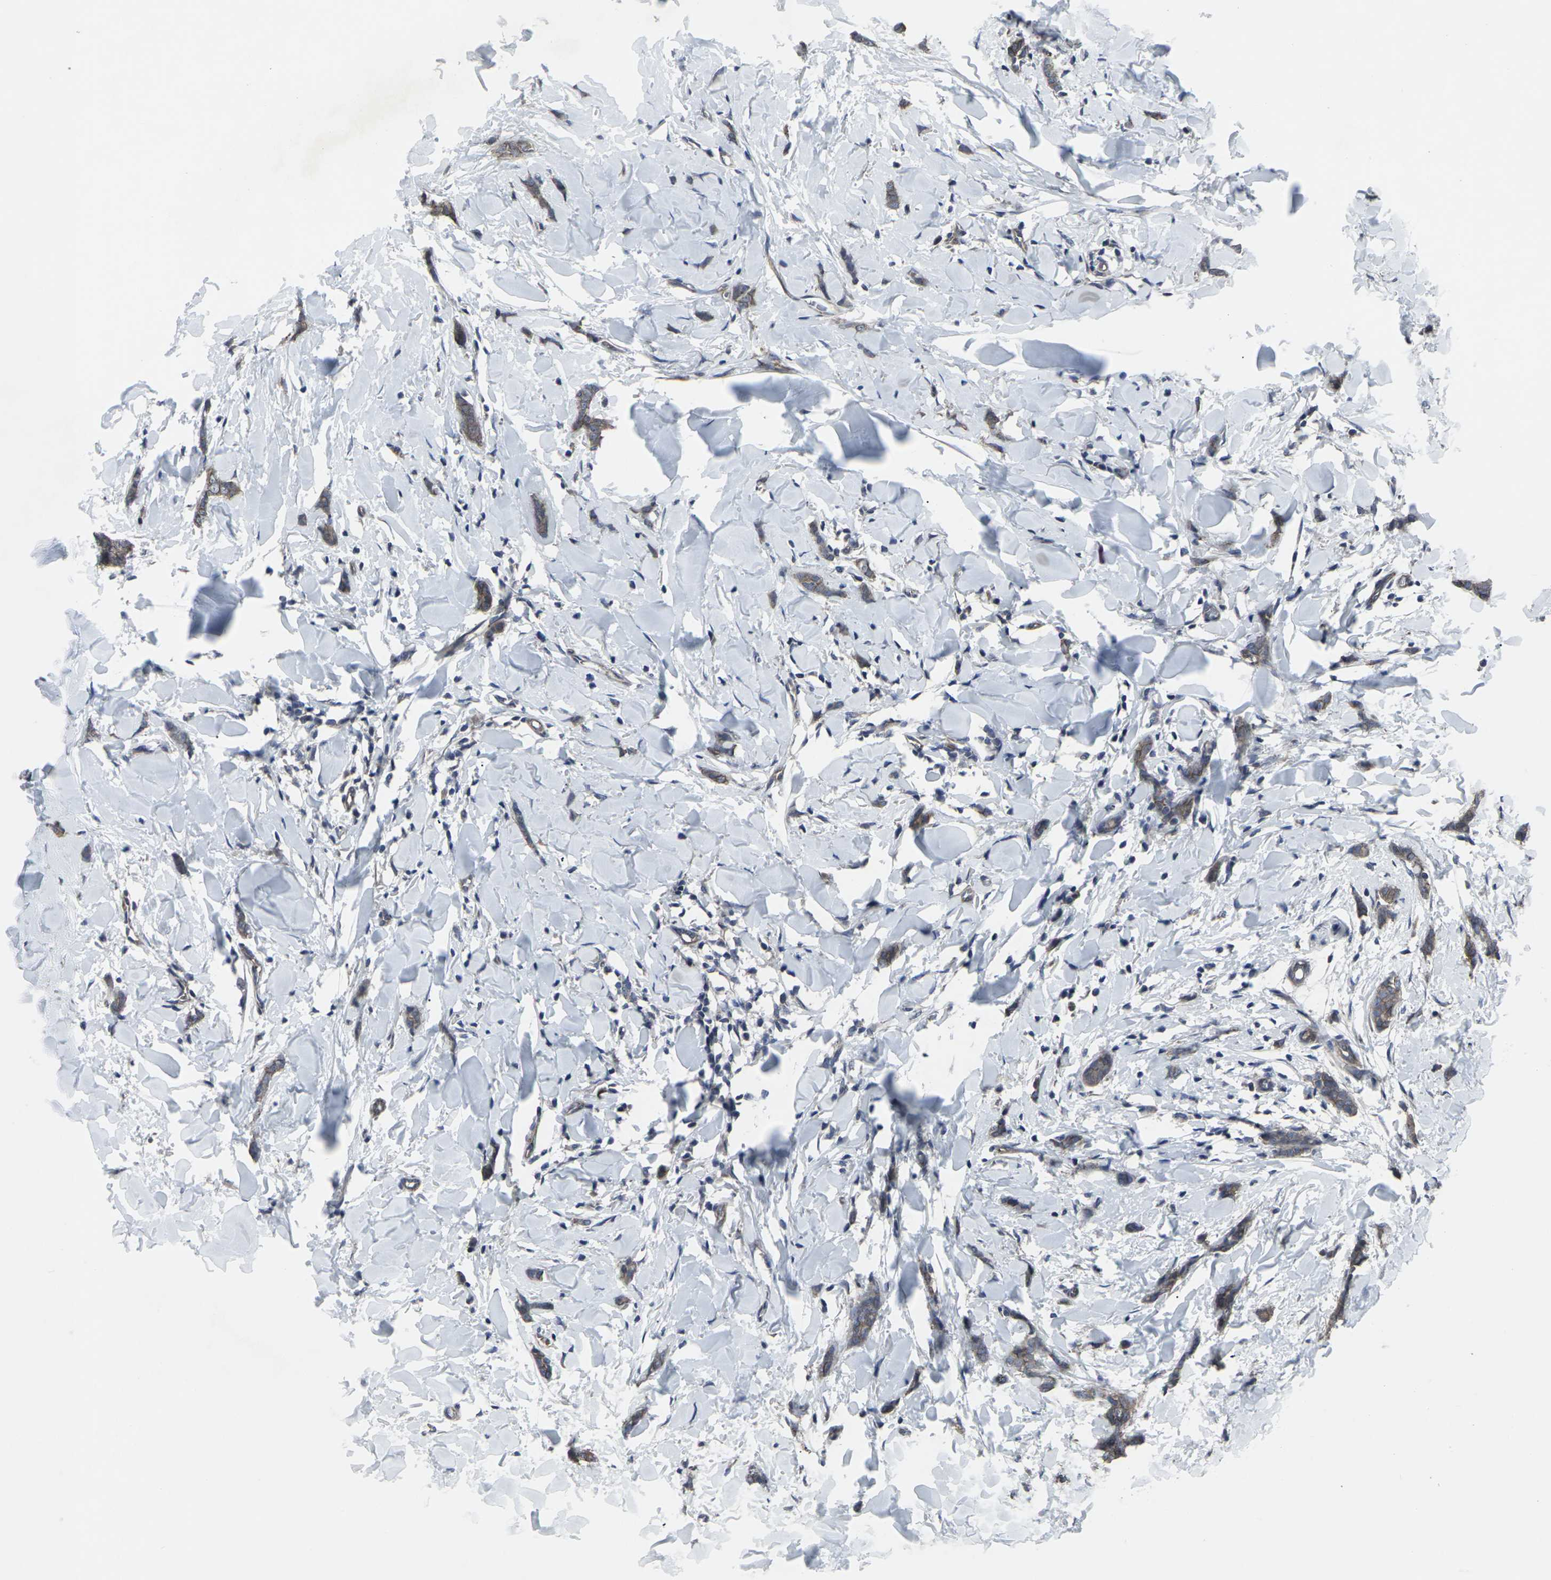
{"staining": {"intensity": "moderate", "quantity": ">75%", "location": "cytoplasmic/membranous"}, "tissue": "breast cancer", "cell_type": "Tumor cells", "image_type": "cancer", "snomed": [{"axis": "morphology", "description": "Lobular carcinoma"}, {"axis": "topography", "description": "Skin"}, {"axis": "topography", "description": "Breast"}], "caption": "The micrograph shows immunohistochemical staining of breast cancer. There is moderate cytoplasmic/membranous positivity is appreciated in about >75% of tumor cells. (IHC, brightfield microscopy, high magnification).", "gene": "MAPKAPK2", "patient": {"sex": "female", "age": 46}}